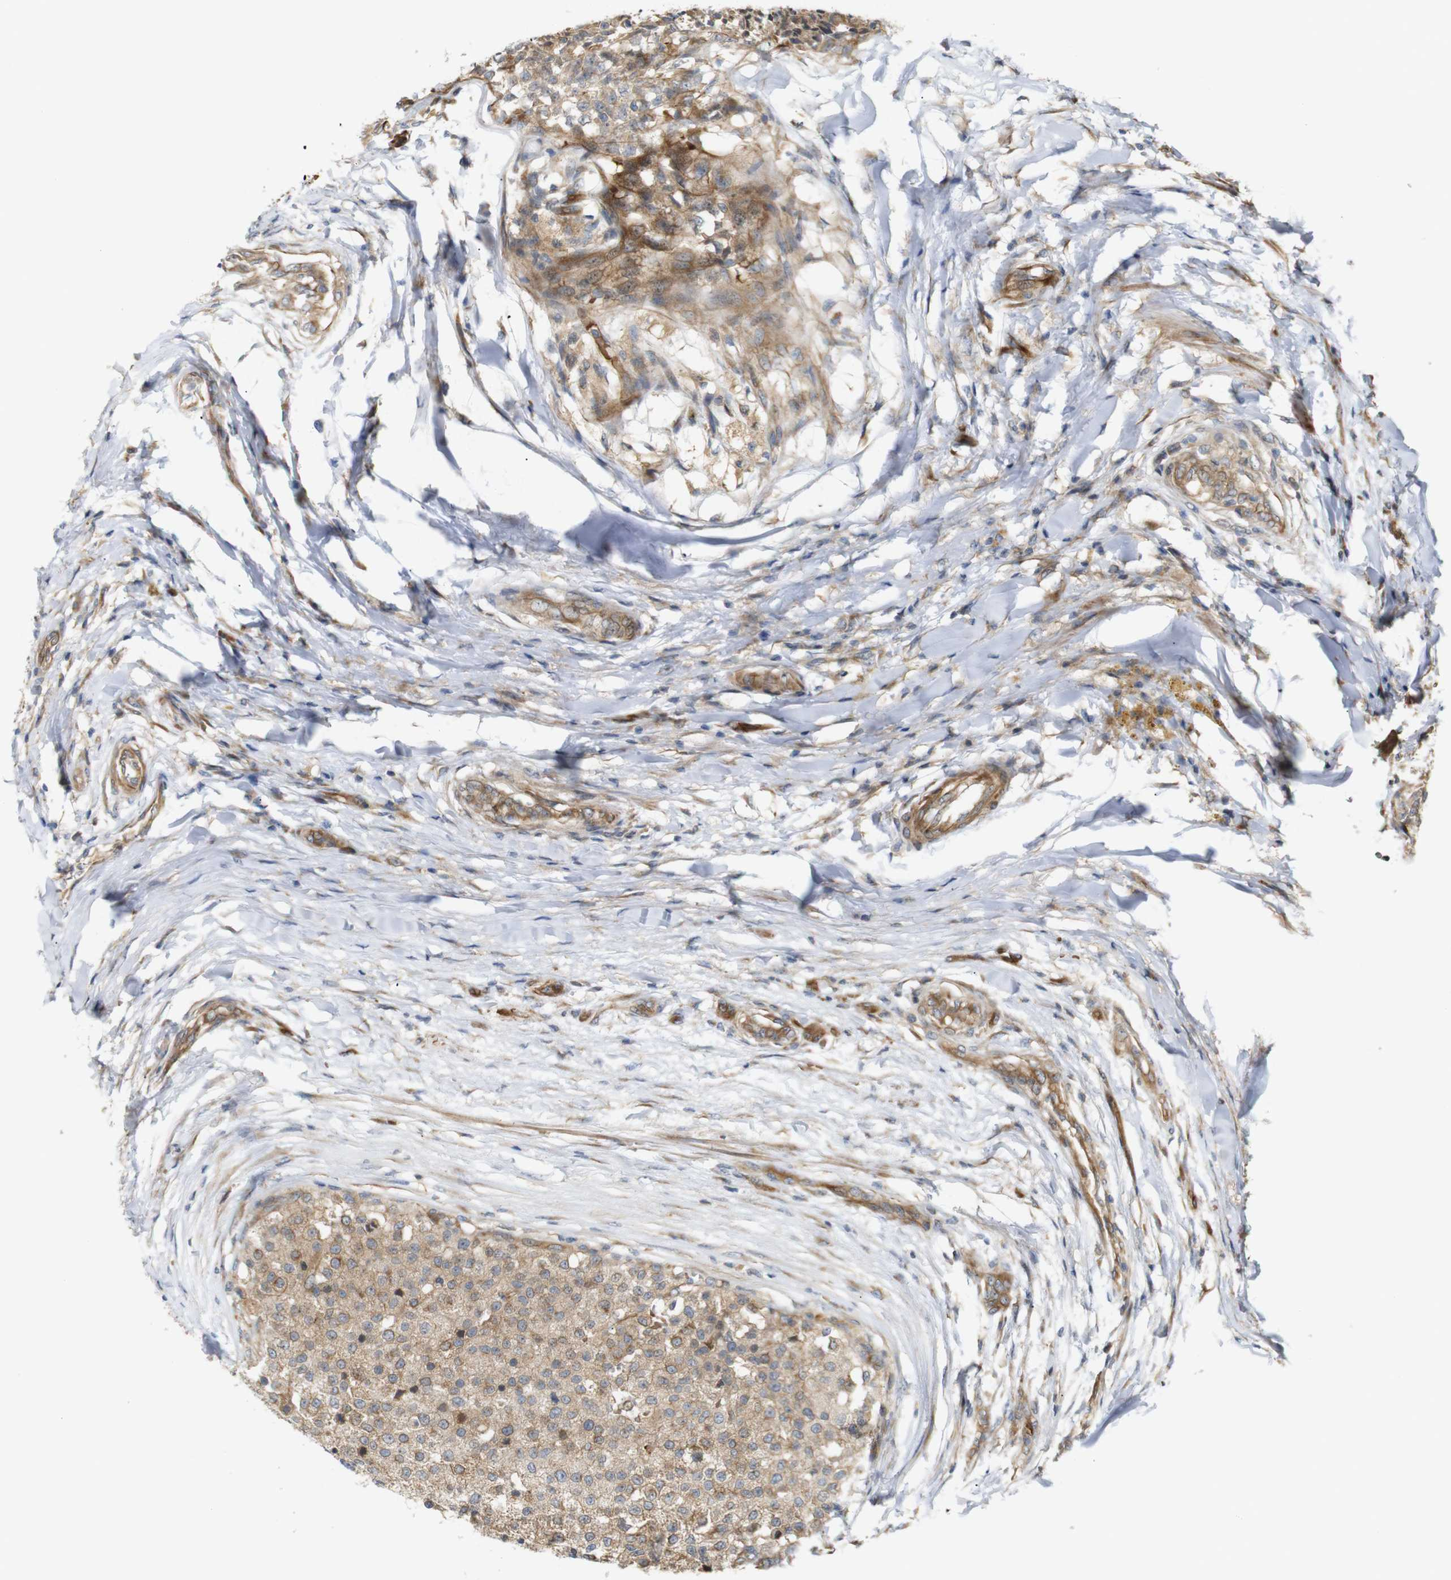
{"staining": {"intensity": "moderate", "quantity": ">75%", "location": "cytoplasmic/membranous"}, "tissue": "testis cancer", "cell_type": "Tumor cells", "image_type": "cancer", "snomed": [{"axis": "morphology", "description": "Seminoma, NOS"}, {"axis": "topography", "description": "Testis"}], "caption": "Immunohistochemical staining of seminoma (testis) demonstrates medium levels of moderate cytoplasmic/membranous expression in approximately >75% of tumor cells.", "gene": "RPTOR", "patient": {"sex": "male", "age": 59}}